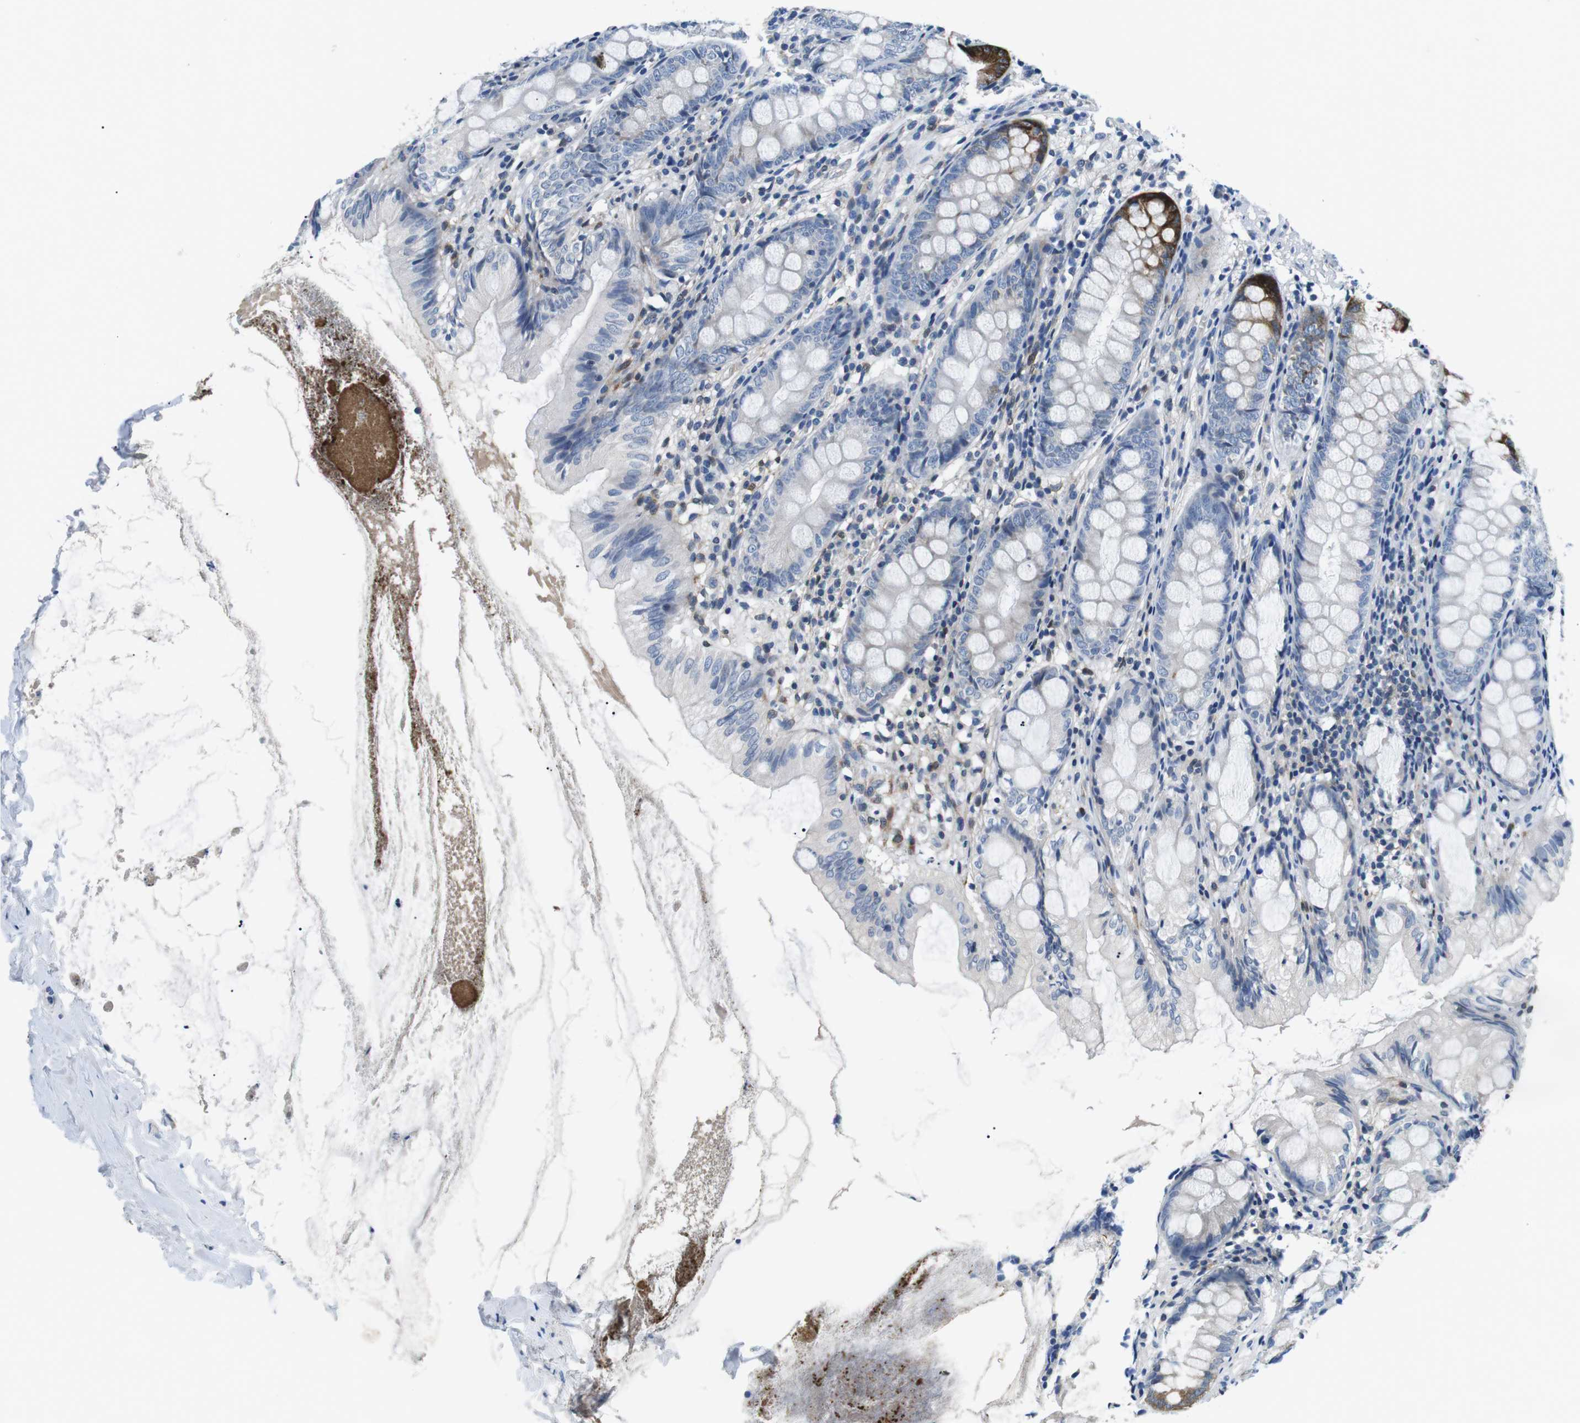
{"staining": {"intensity": "strong", "quantity": "<25%", "location": "cytoplasmic/membranous"}, "tissue": "appendix", "cell_type": "Glandular cells", "image_type": "normal", "snomed": [{"axis": "morphology", "description": "Normal tissue, NOS"}, {"axis": "topography", "description": "Appendix"}], "caption": "Immunohistochemical staining of normal human appendix exhibits <25% levels of strong cytoplasmic/membranous protein expression in approximately <25% of glandular cells. The protein of interest is stained brown, and the nuclei are stained in blue (DAB IHC with brightfield microscopy, high magnification).", "gene": "PHLDA1", "patient": {"sex": "female", "age": 77}}